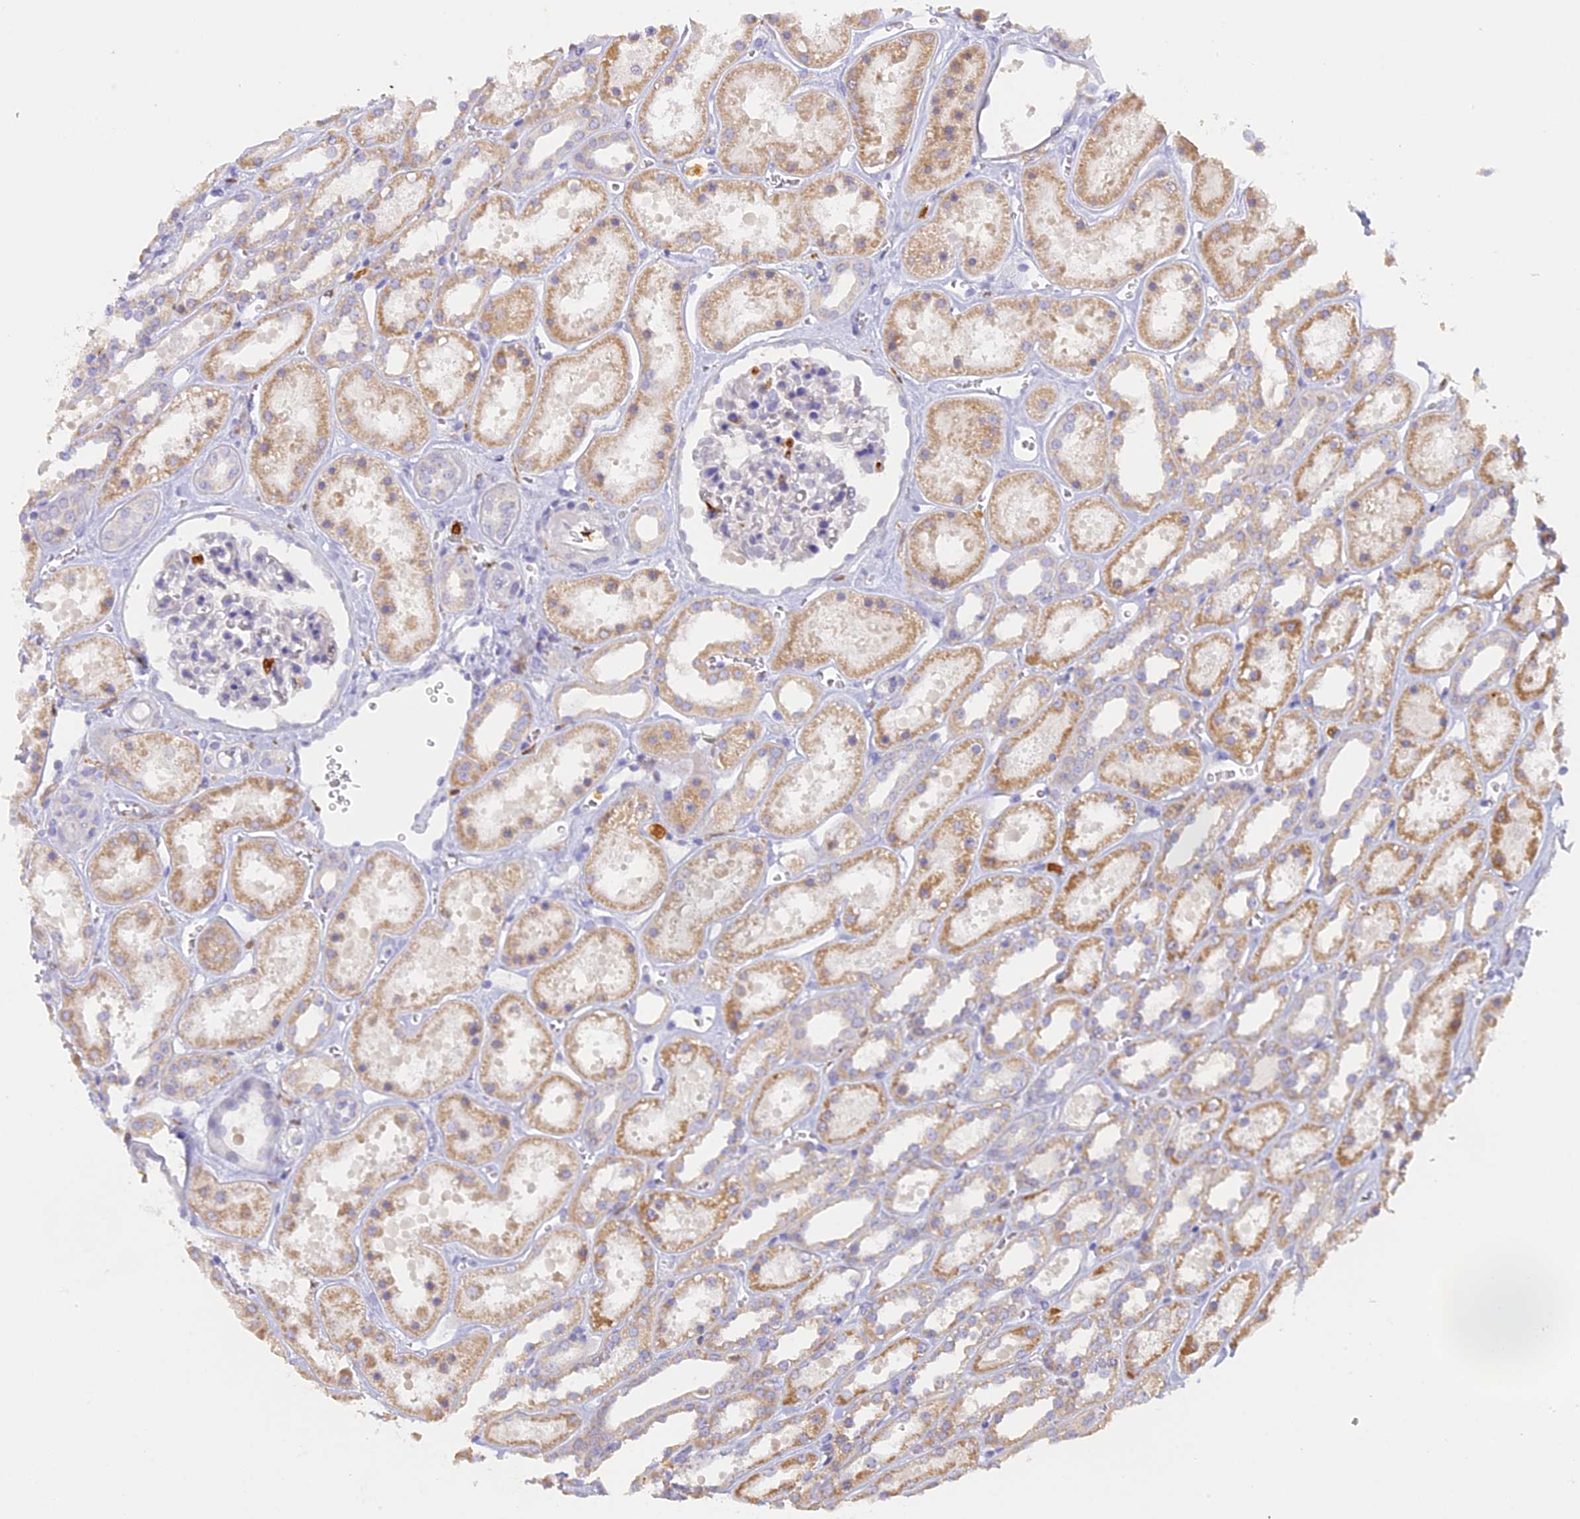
{"staining": {"intensity": "negative", "quantity": "none", "location": "none"}, "tissue": "kidney", "cell_type": "Cells in glomeruli", "image_type": "normal", "snomed": [{"axis": "morphology", "description": "Normal tissue, NOS"}, {"axis": "topography", "description": "Kidney"}], "caption": "This image is of normal kidney stained with immunohistochemistry to label a protein in brown with the nuclei are counter-stained blue. There is no positivity in cells in glomeruli. Nuclei are stained in blue.", "gene": "NCF4", "patient": {"sex": "female", "age": 41}}